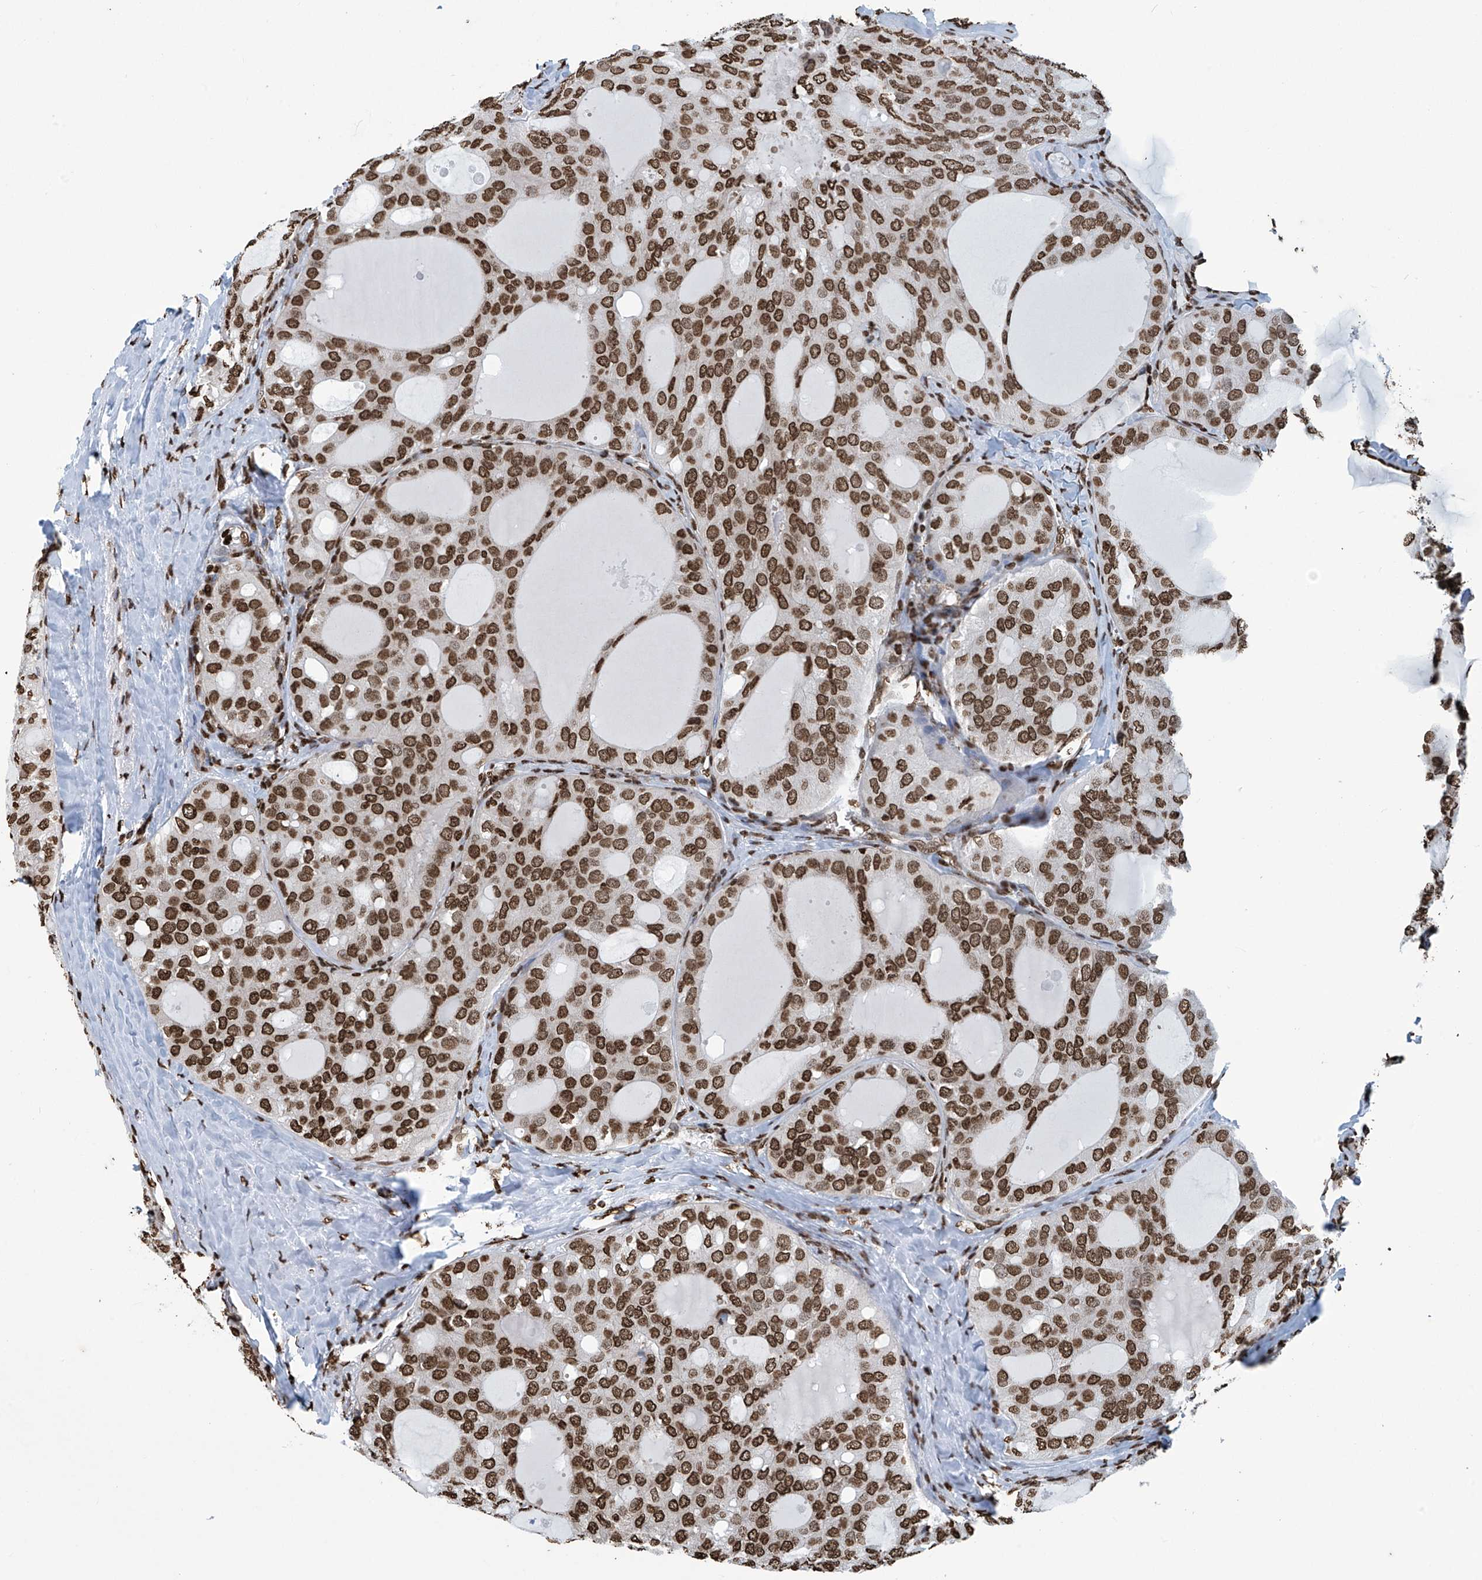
{"staining": {"intensity": "strong", "quantity": ">75%", "location": "nuclear"}, "tissue": "thyroid cancer", "cell_type": "Tumor cells", "image_type": "cancer", "snomed": [{"axis": "morphology", "description": "Follicular adenoma carcinoma, NOS"}, {"axis": "topography", "description": "Thyroid gland"}], "caption": "Protein expression analysis of follicular adenoma carcinoma (thyroid) demonstrates strong nuclear staining in approximately >75% of tumor cells.", "gene": "DPPA2", "patient": {"sex": "male", "age": 75}}